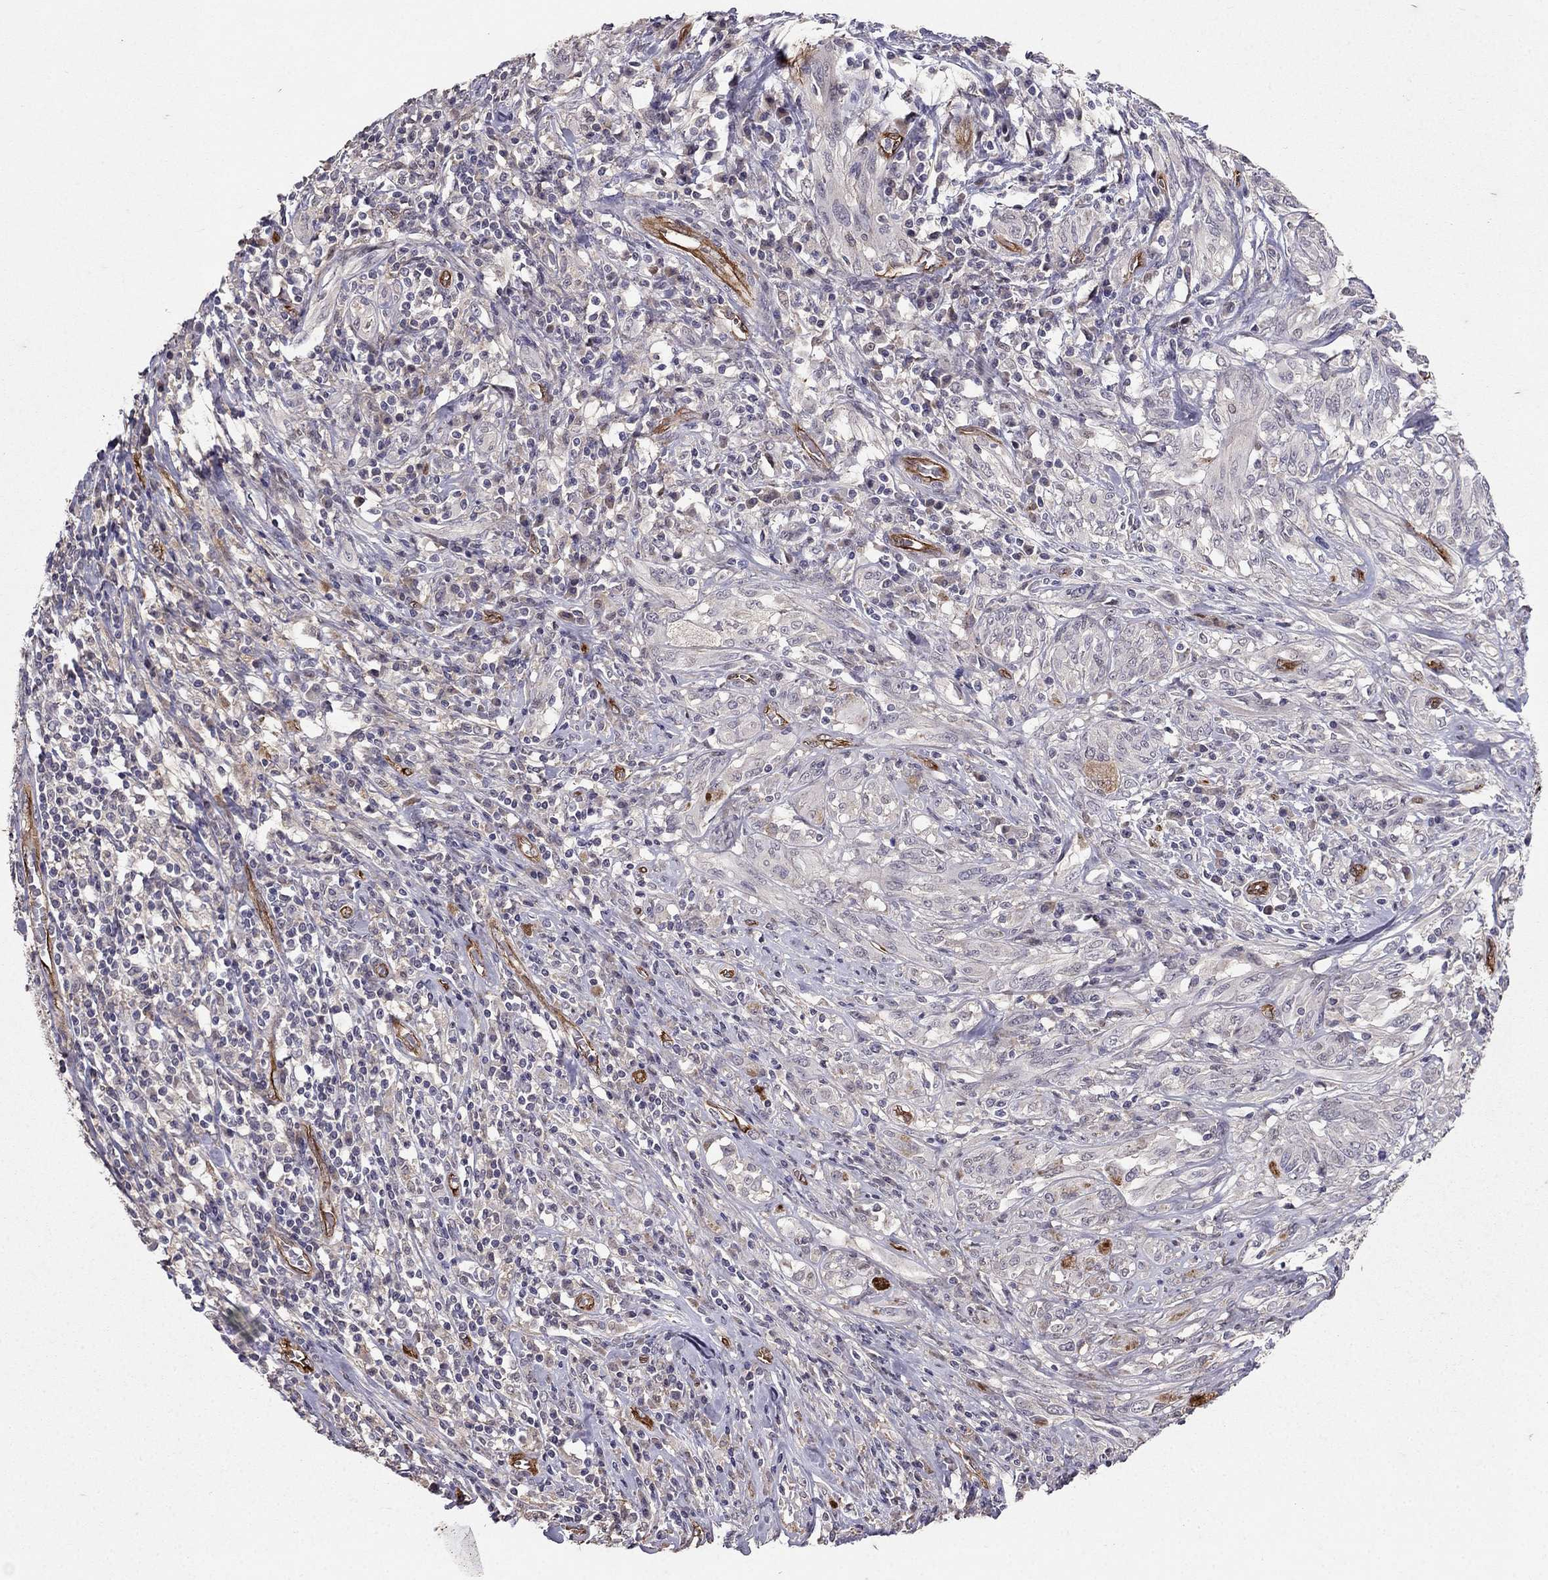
{"staining": {"intensity": "negative", "quantity": "none", "location": "none"}, "tissue": "melanoma", "cell_type": "Tumor cells", "image_type": "cancer", "snomed": [{"axis": "morphology", "description": "Malignant melanoma, NOS"}, {"axis": "topography", "description": "Skin"}], "caption": "Immunohistochemical staining of melanoma displays no significant expression in tumor cells.", "gene": "RASIP1", "patient": {"sex": "female", "age": 91}}